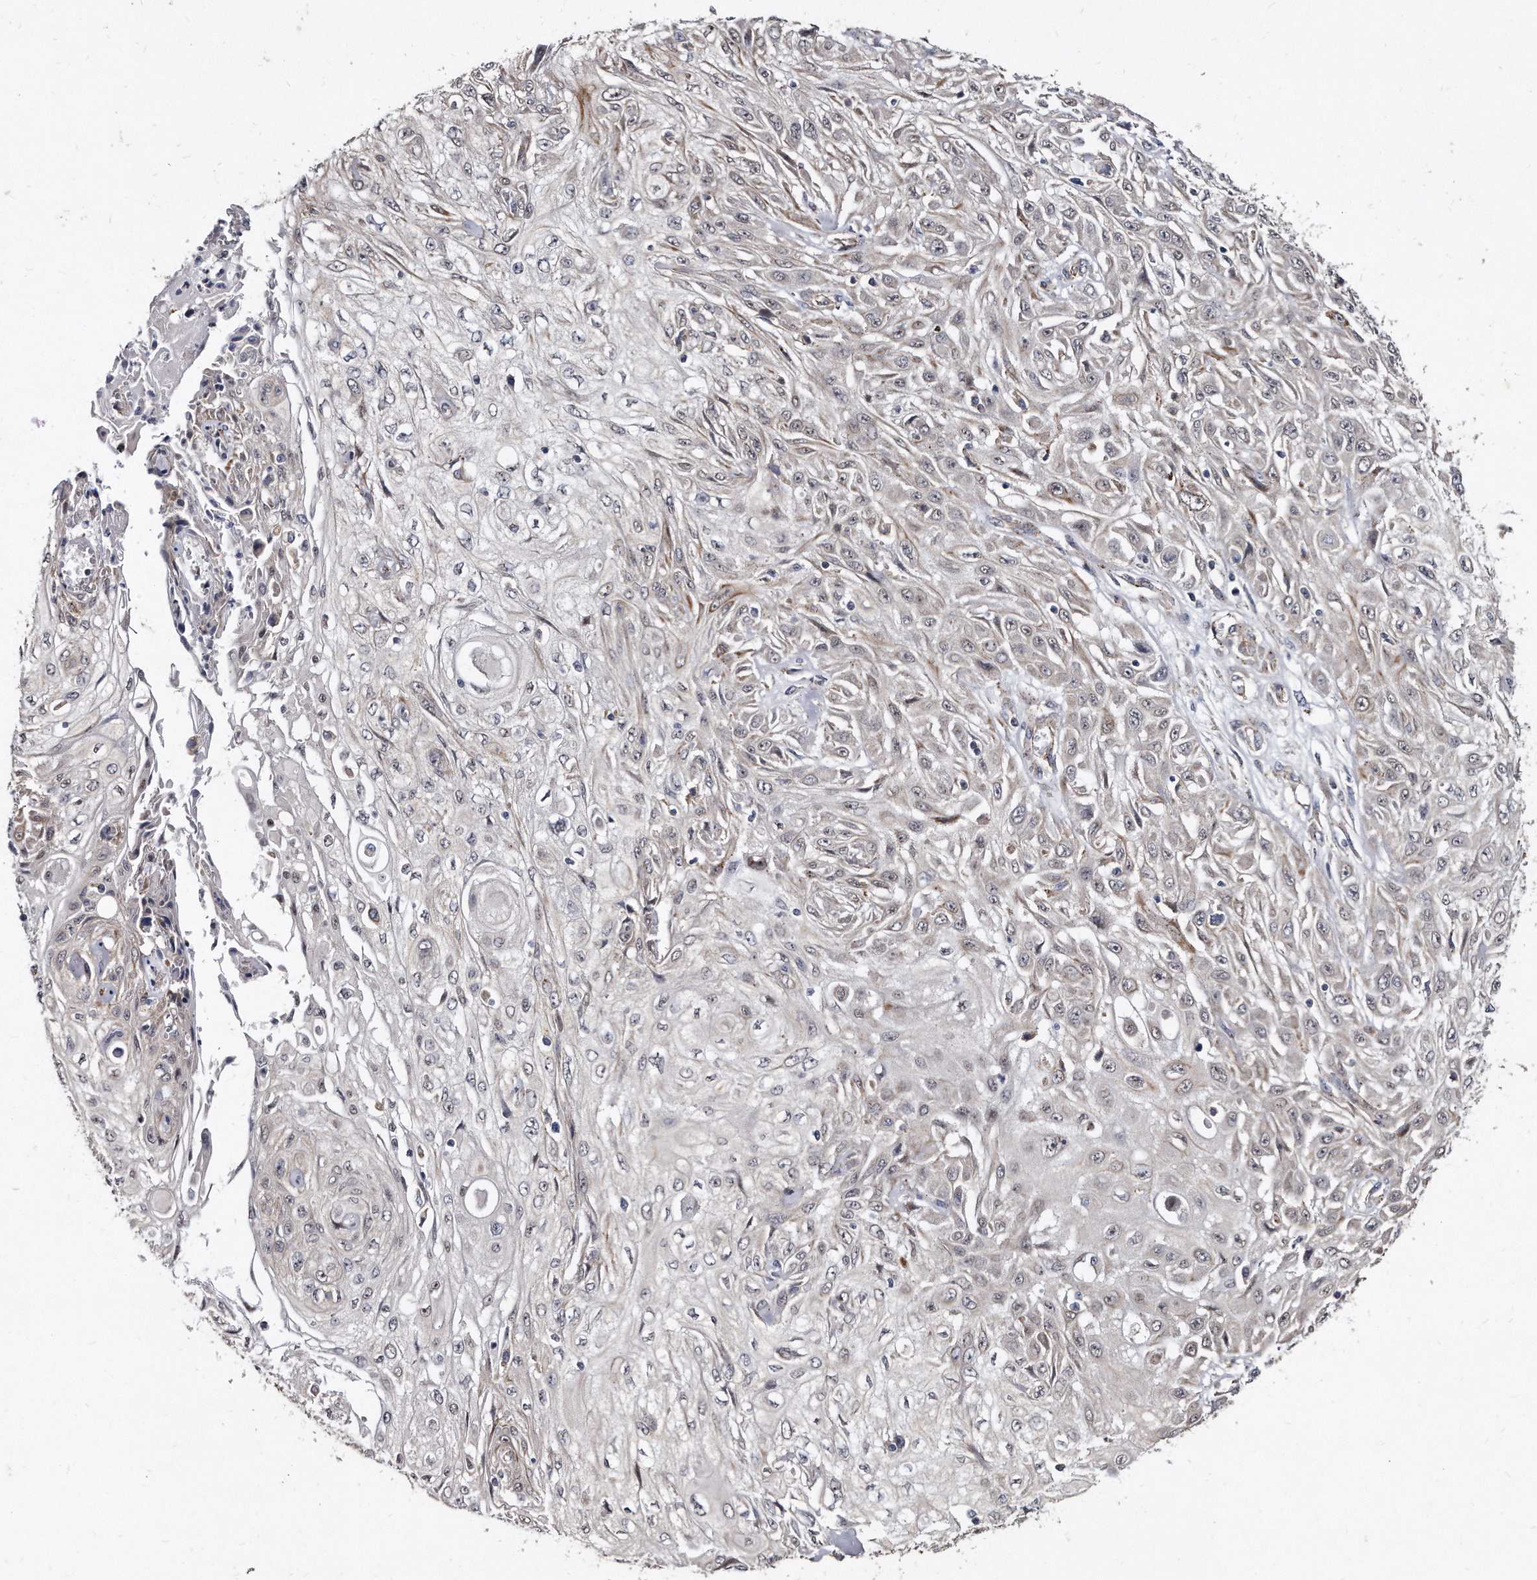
{"staining": {"intensity": "weak", "quantity": "<25%", "location": "cytoplasmic/membranous"}, "tissue": "skin cancer", "cell_type": "Tumor cells", "image_type": "cancer", "snomed": [{"axis": "morphology", "description": "Squamous cell carcinoma, NOS"}, {"axis": "morphology", "description": "Squamous cell carcinoma, metastatic, NOS"}, {"axis": "topography", "description": "Skin"}, {"axis": "topography", "description": "Lymph node"}], "caption": "Micrograph shows no protein expression in tumor cells of metastatic squamous cell carcinoma (skin) tissue.", "gene": "KLHDC3", "patient": {"sex": "male", "age": 75}}